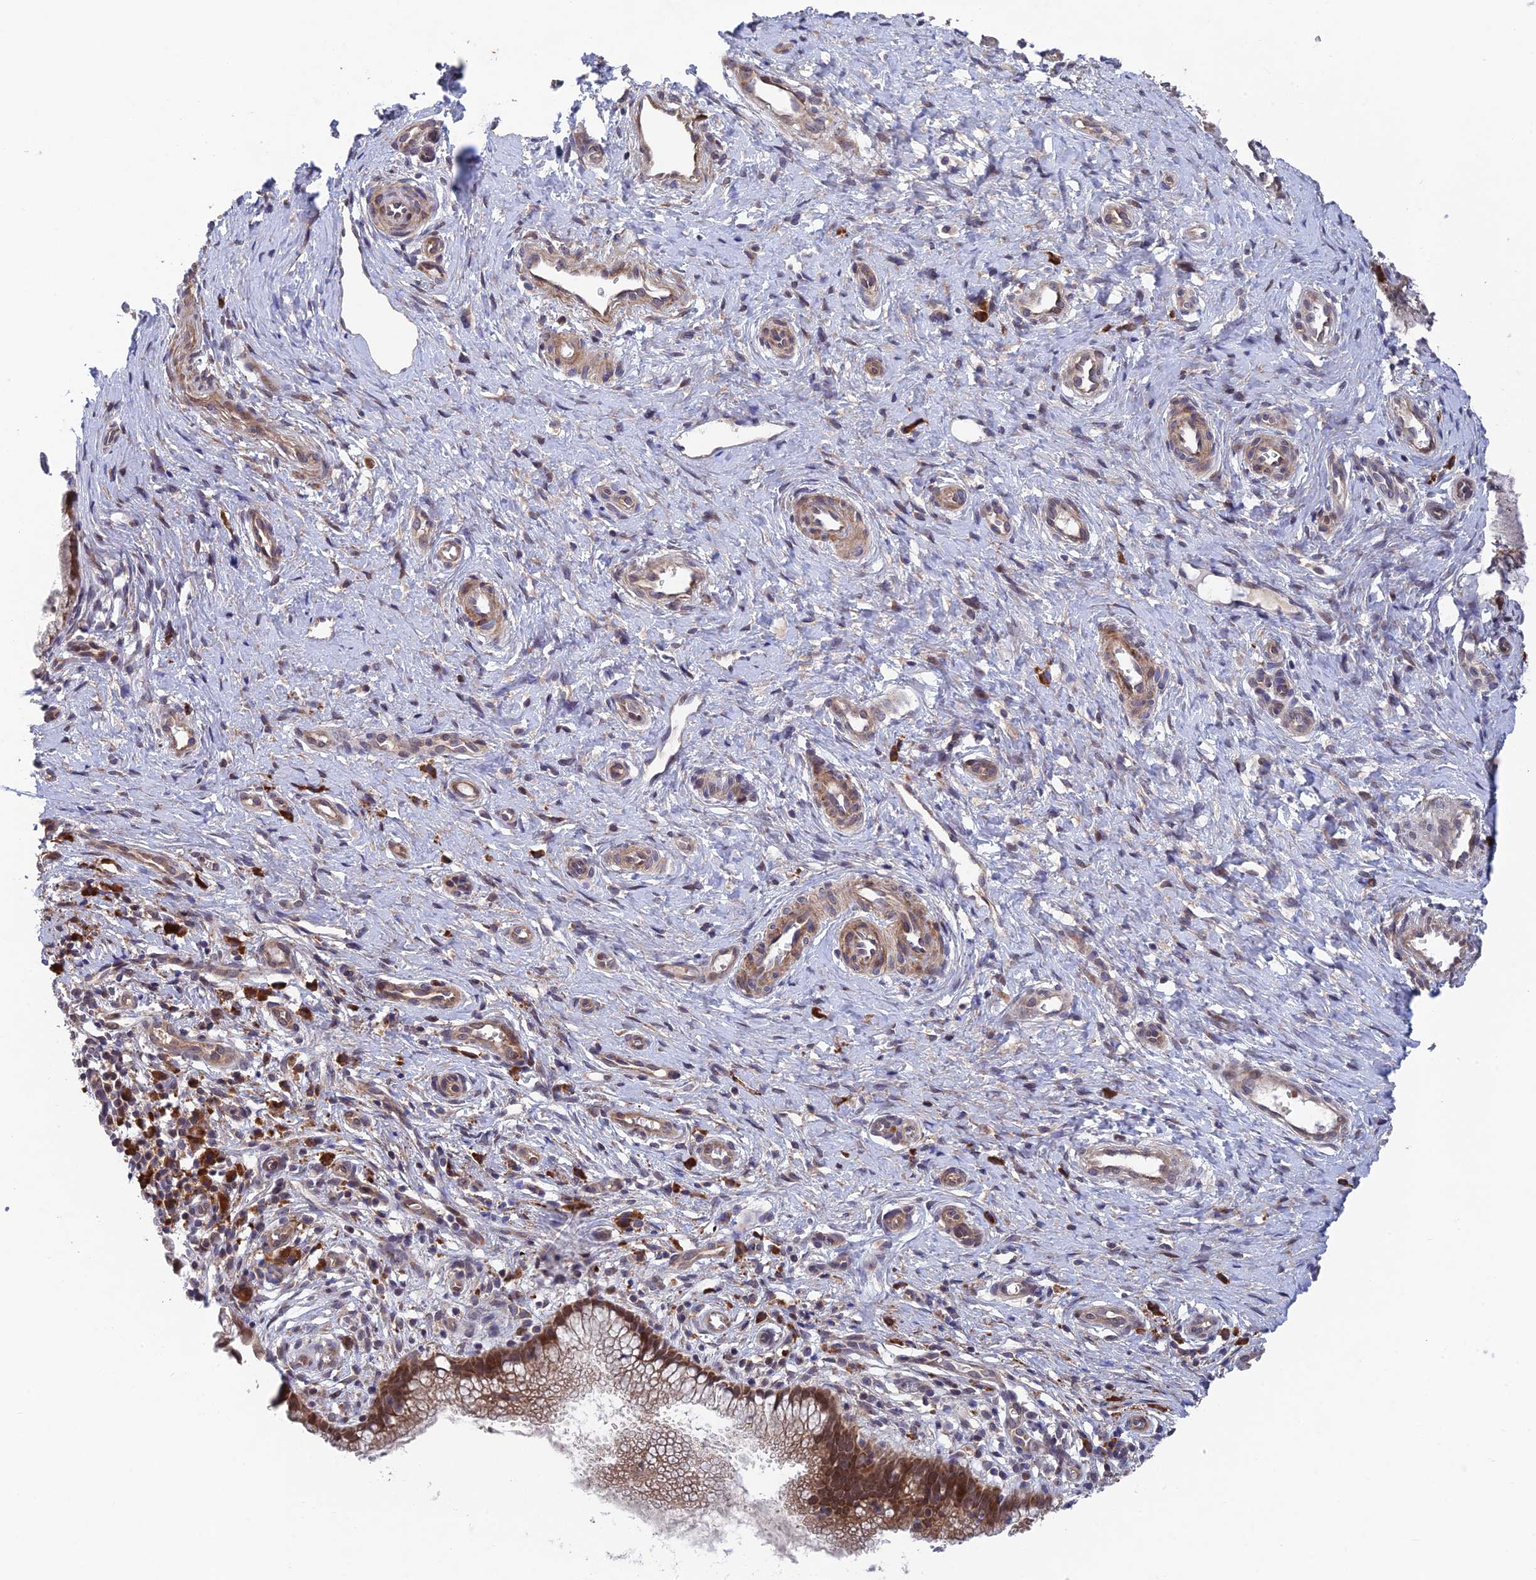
{"staining": {"intensity": "moderate", "quantity": ">75%", "location": "cytoplasmic/membranous,nuclear"}, "tissue": "cervix", "cell_type": "Glandular cells", "image_type": "normal", "snomed": [{"axis": "morphology", "description": "Normal tissue, NOS"}, {"axis": "topography", "description": "Cervix"}], "caption": "Glandular cells demonstrate moderate cytoplasmic/membranous,nuclear expression in approximately >75% of cells in unremarkable cervix.", "gene": "UROS", "patient": {"sex": "female", "age": 36}}